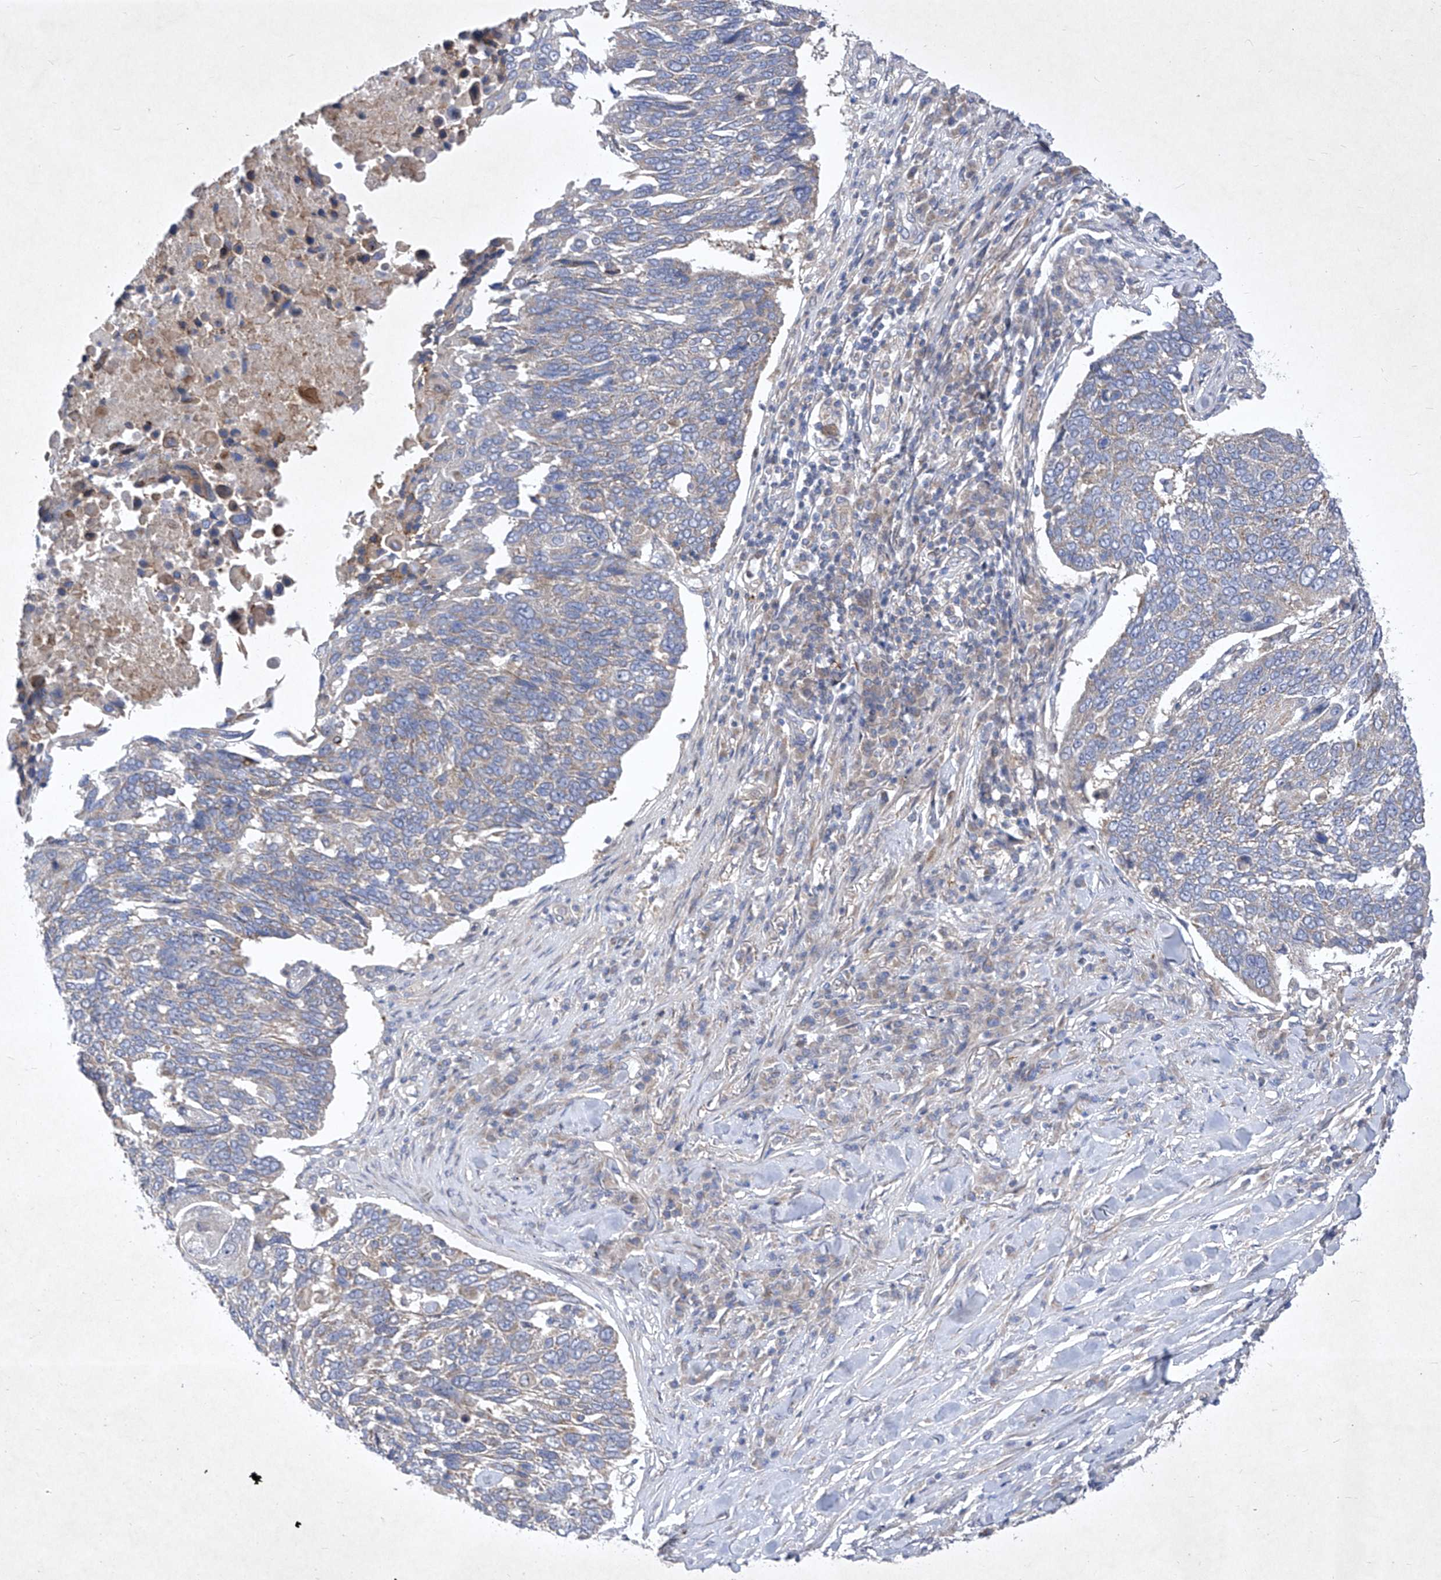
{"staining": {"intensity": "negative", "quantity": "none", "location": "none"}, "tissue": "lung cancer", "cell_type": "Tumor cells", "image_type": "cancer", "snomed": [{"axis": "morphology", "description": "Squamous cell carcinoma, NOS"}, {"axis": "topography", "description": "Lung"}], "caption": "A photomicrograph of human lung cancer (squamous cell carcinoma) is negative for staining in tumor cells.", "gene": "COQ3", "patient": {"sex": "male", "age": 66}}